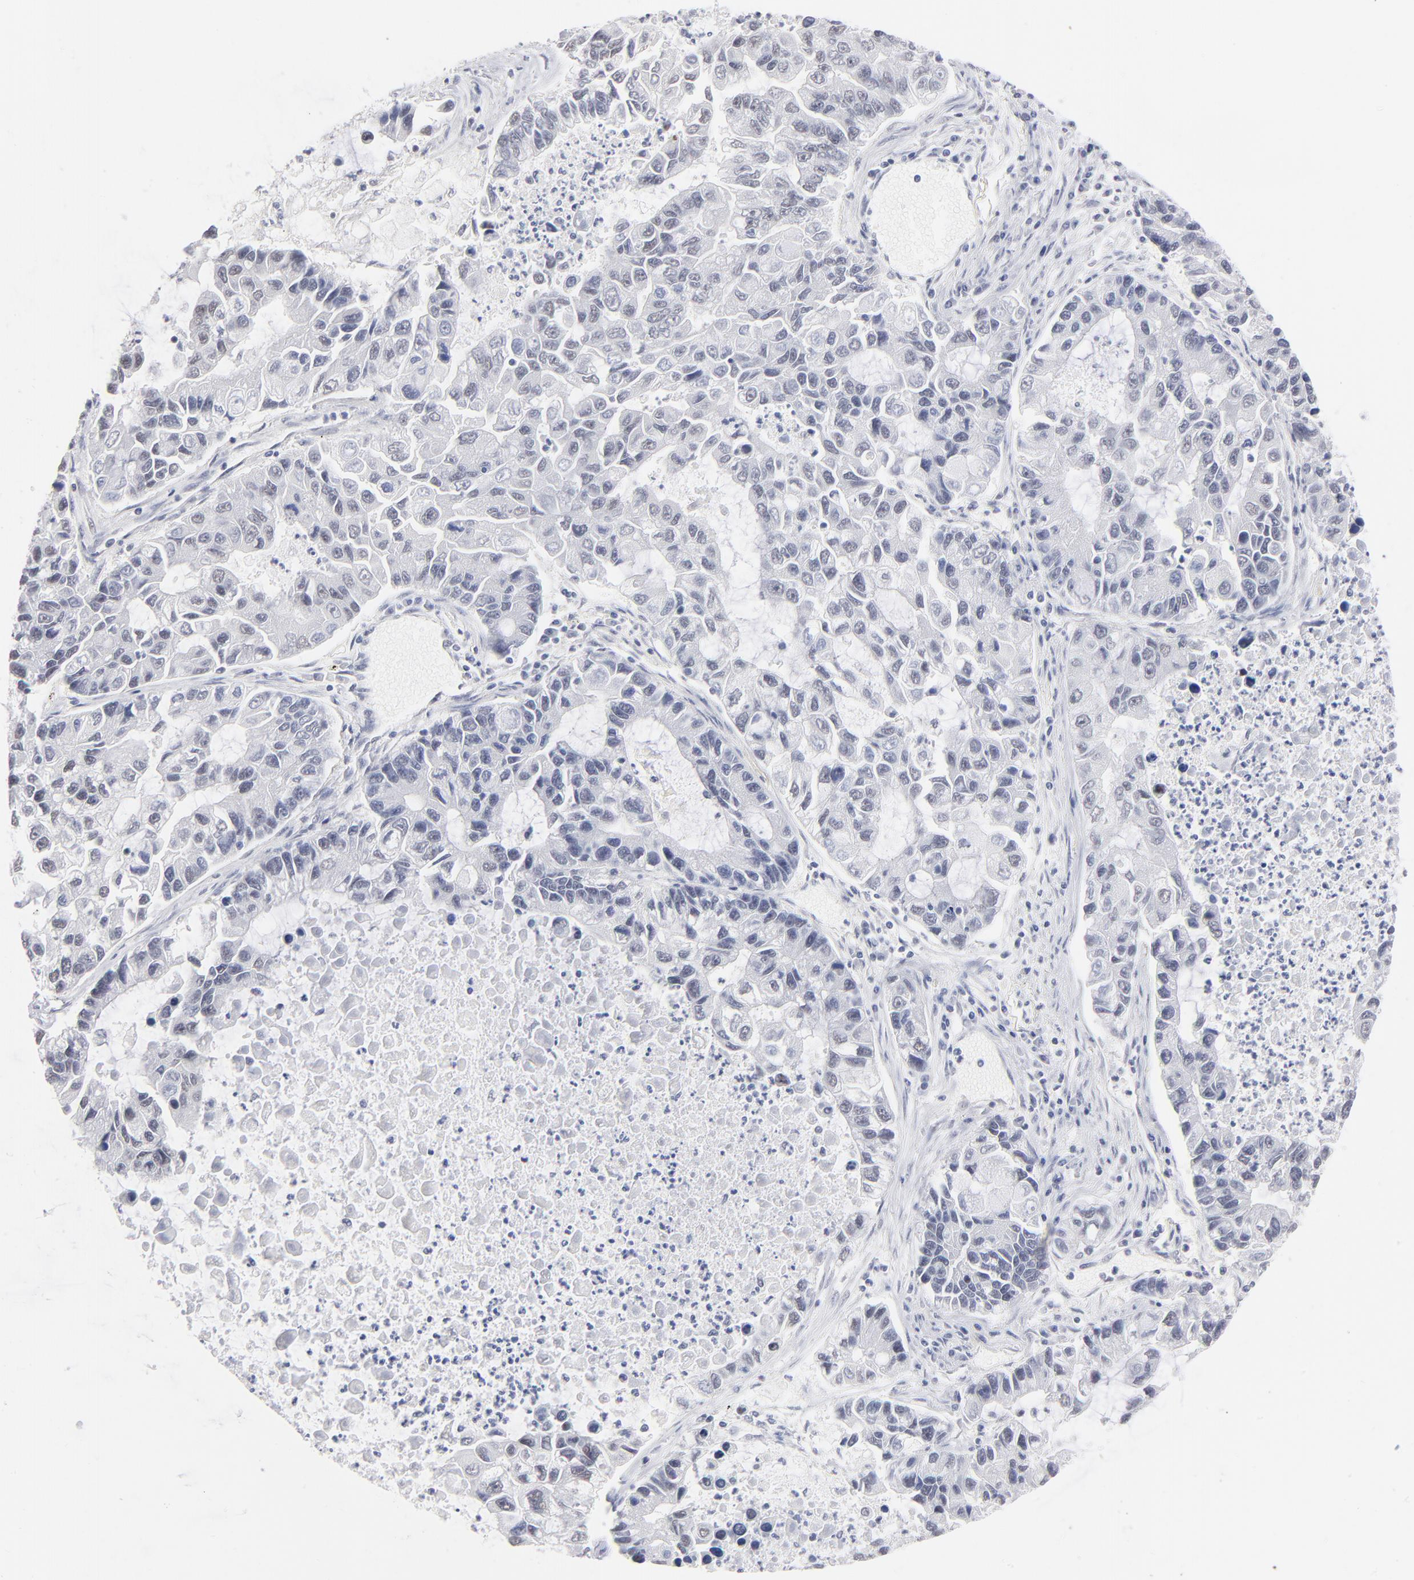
{"staining": {"intensity": "negative", "quantity": "none", "location": "none"}, "tissue": "lung cancer", "cell_type": "Tumor cells", "image_type": "cancer", "snomed": [{"axis": "morphology", "description": "Adenocarcinoma, NOS"}, {"axis": "topography", "description": "Lung"}], "caption": "Photomicrograph shows no protein positivity in tumor cells of lung cancer tissue.", "gene": "KHNYN", "patient": {"sex": "female", "age": 51}}